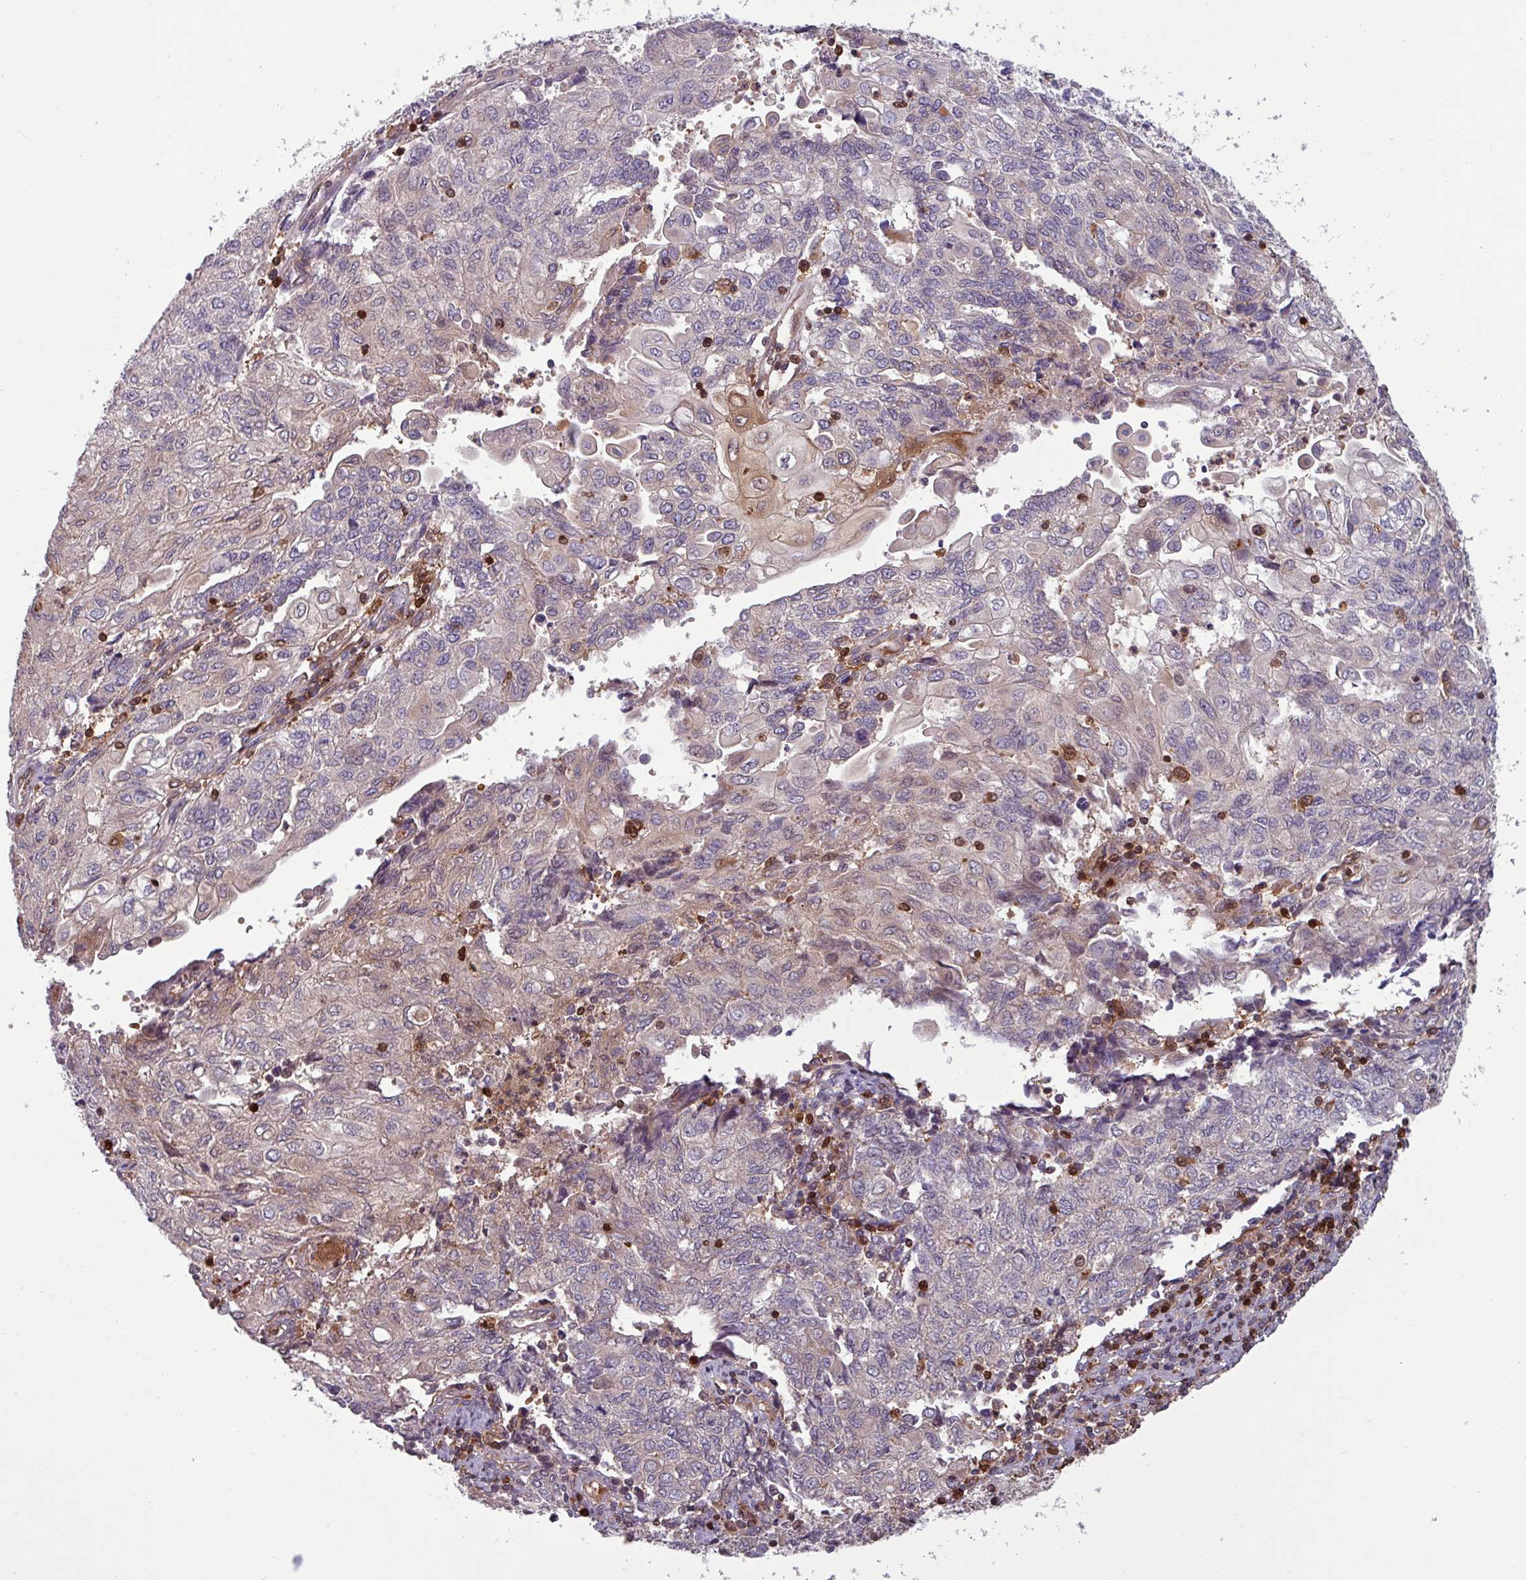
{"staining": {"intensity": "weak", "quantity": "25%-75%", "location": "cytoplasmic/membranous"}, "tissue": "endometrial cancer", "cell_type": "Tumor cells", "image_type": "cancer", "snomed": [{"axis": "morphology", "description": "Adenocarcinoma, NOS"}, {"axis": "topography", "description": "Endometrium"}], "caption": "Immunohistochemical staining of human endometrial adenocarcinoma reveals low levels of weak cytoplasmic/membranous staining in about 25%-75% of tumor cells.", "gene": "SEC61G", "patient": {"sex": "female", "age": 54}}